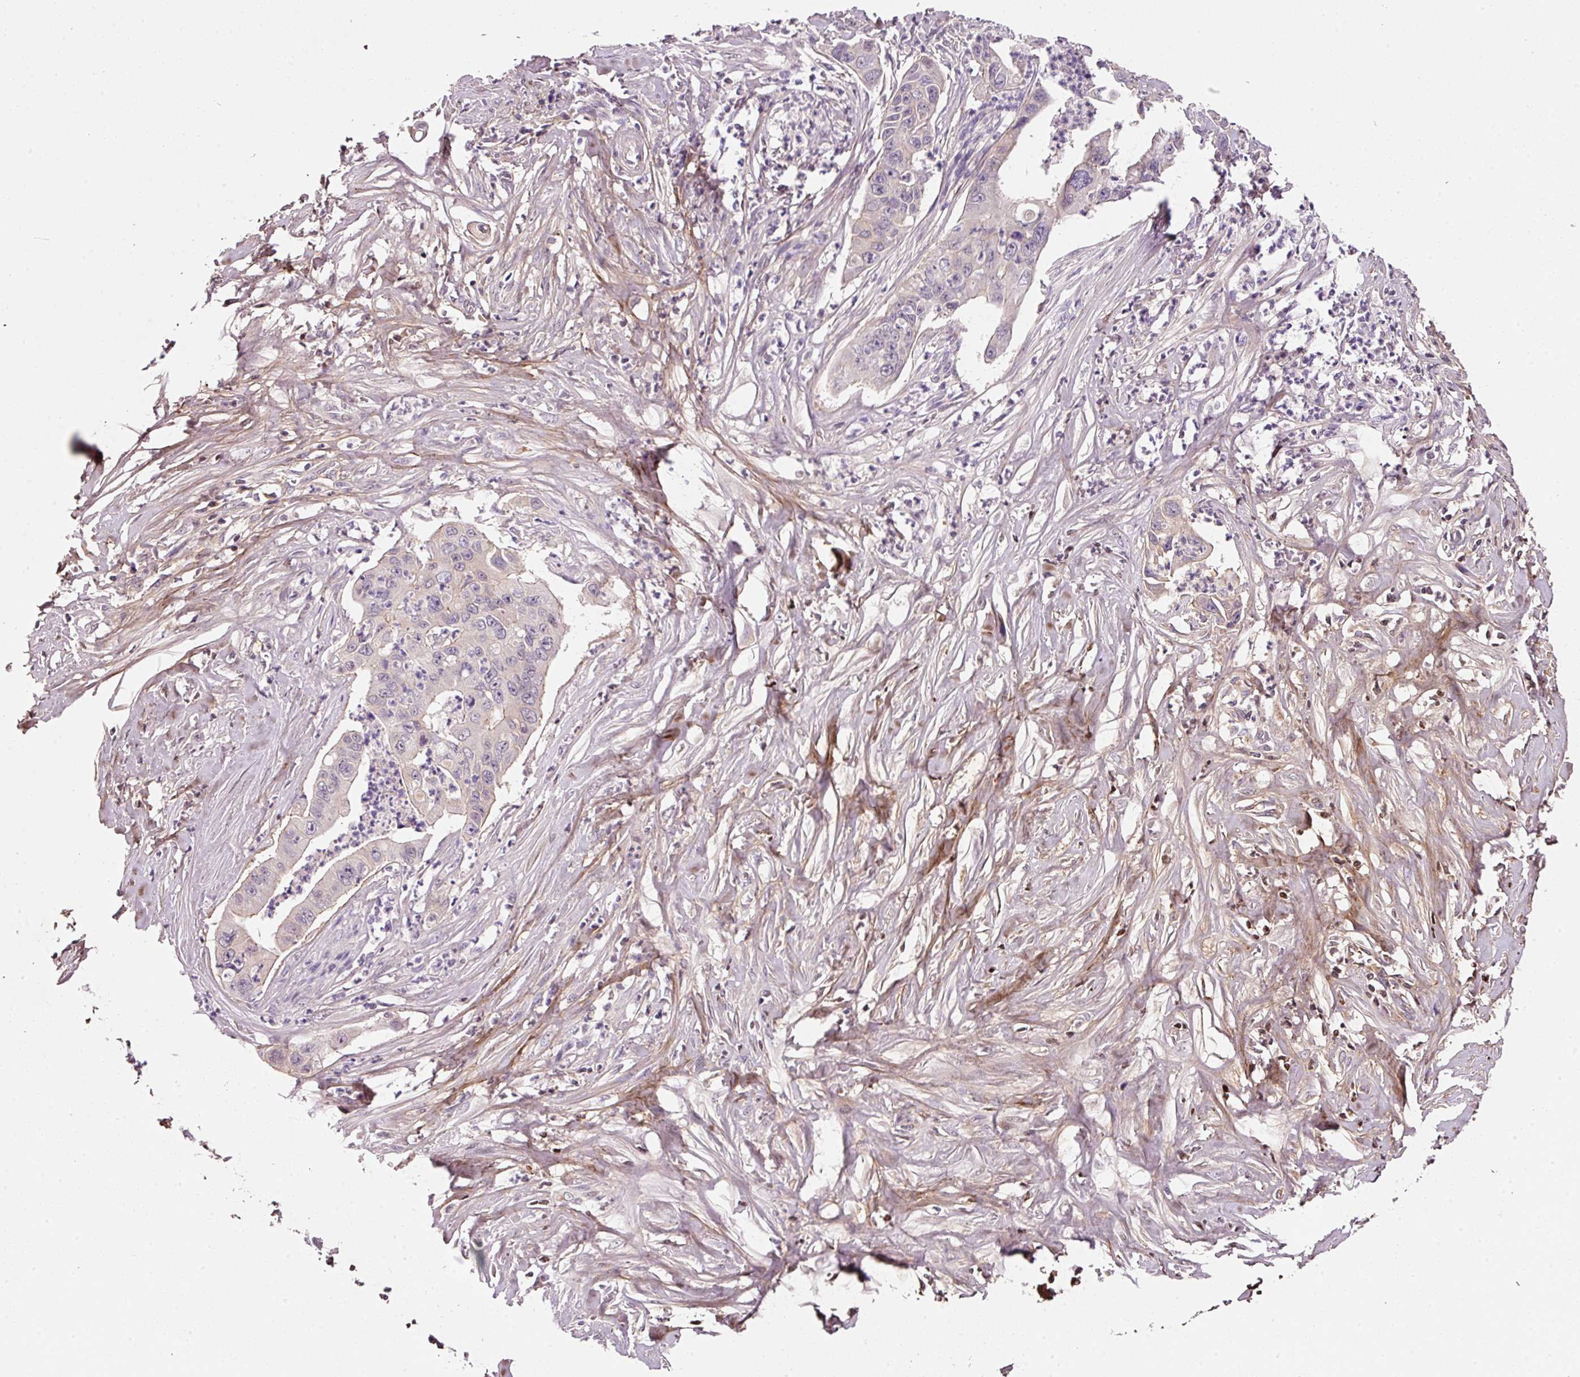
{"staining": {"intensity": "negative", "quantity": "none", "location": "none"}, "tissue": "pancreatic cancer", "cell_type": "Tumor cells", "image_type": "cancer", "snomed": [{"axis": "morphology", "description": "Adenocarcinoma, NOS"}, {"axis": "topography", "description": "Pancreas"}], "caption": "Immunohistochemistry micrograph of neoplastic tissue: pancreatic adenocarcinoma stained with DAB (3,3'-diaminobenzidine) shows no significant protein staining in tumor cells.", "gene": "SOS2", "patient": {"sex": "male", "age": 73}}